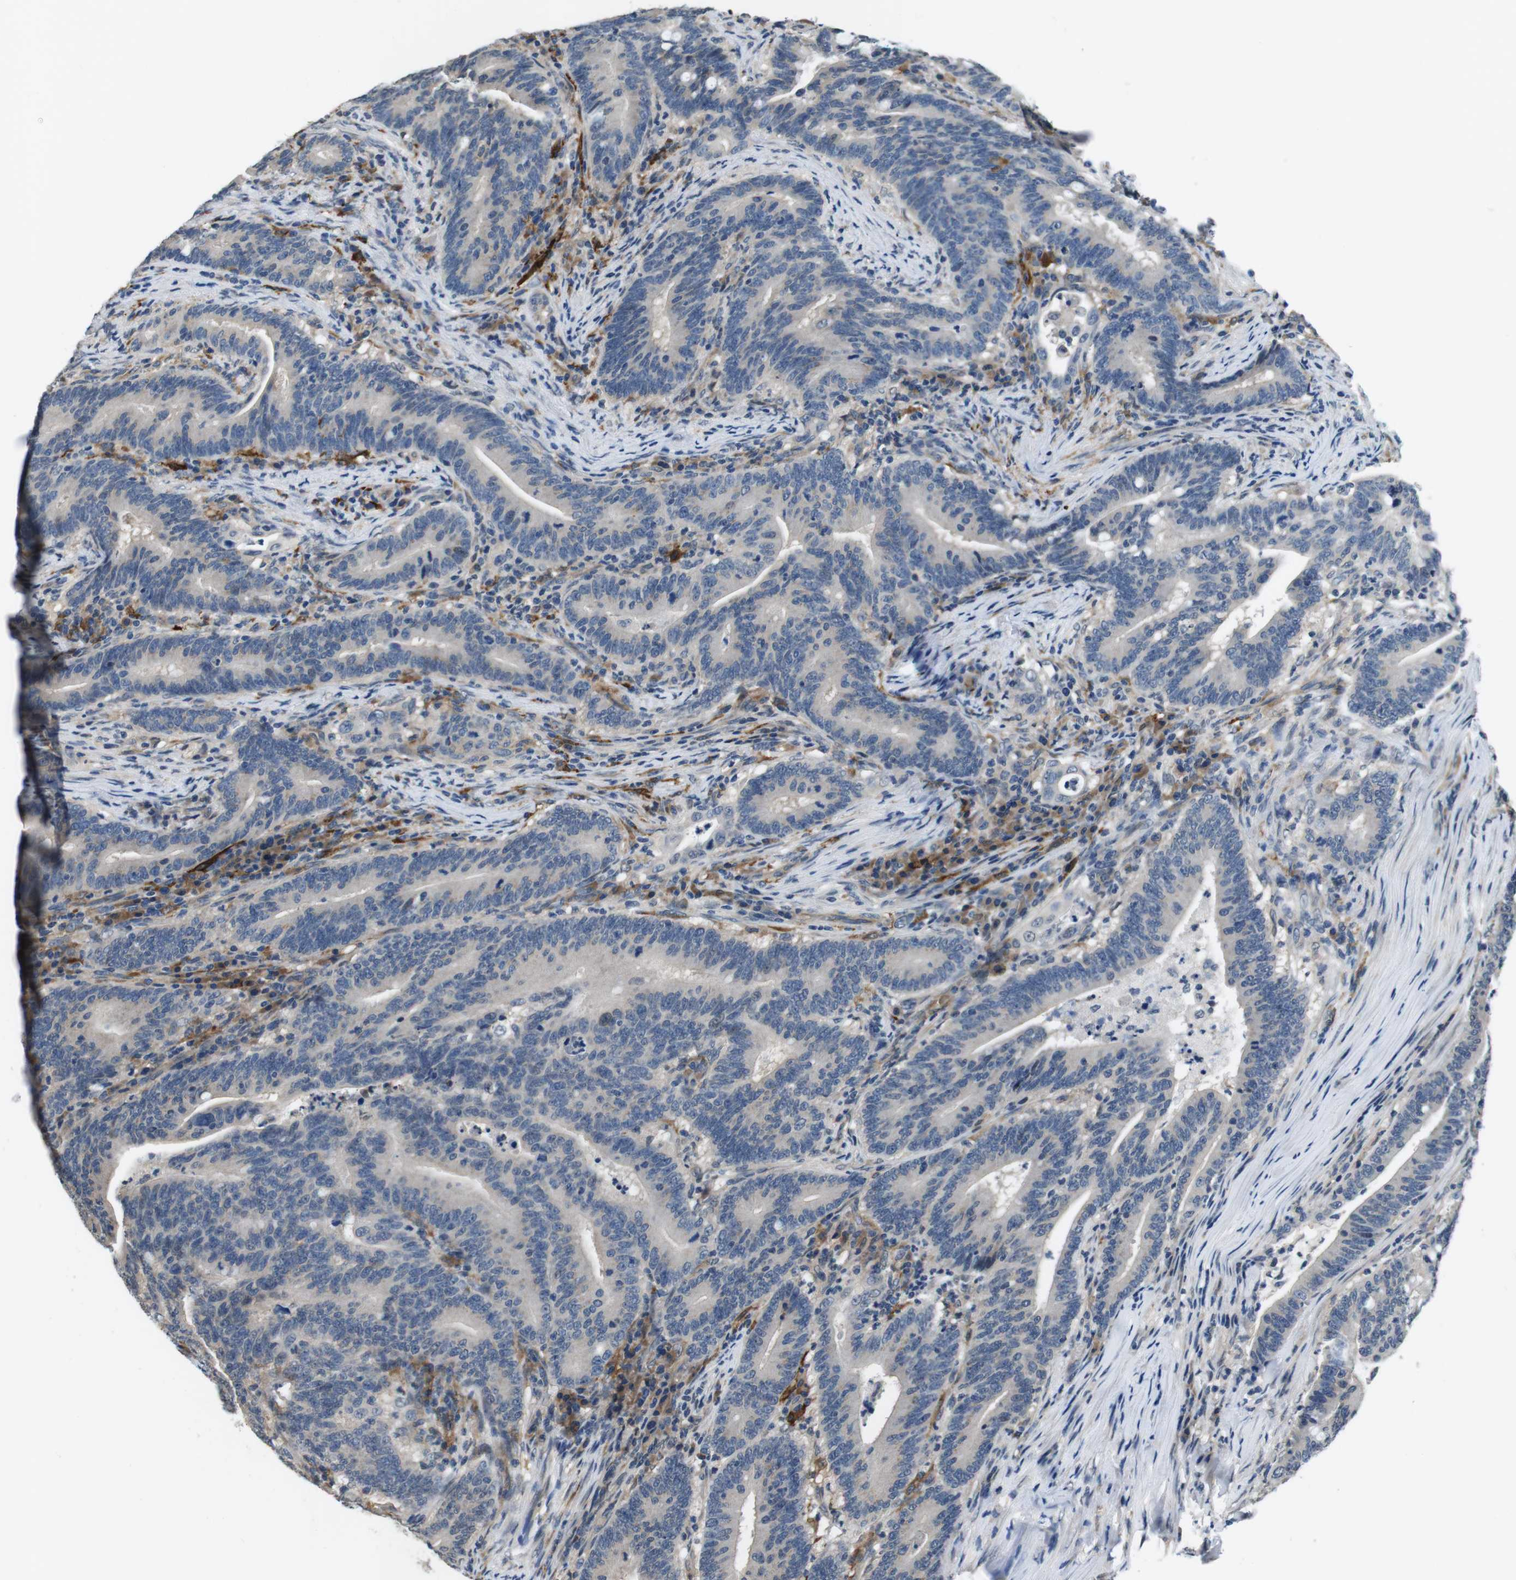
{"staining": {"intensity": "negative", "quantity": "none", "location": "none"}, "tissue": "colorectal cancer", "cell_type": "Tumor cells", "image_type": "cancer", "snomed": [{"axis": "morphology", "description": "Normal tissue, NOS"}, {"axis": "morphology", "description": "Adenocarcinoma, NOS"}, {"axis": "topography", "description": "Colon"}], "caption": "DAB immunohistochemical staining of colorectal cancer (adenocarcinoma) reveals no significant positivity in tumor cells.", "gene": "CD163L1", "patient": {"sex": "female", "age": 66}}